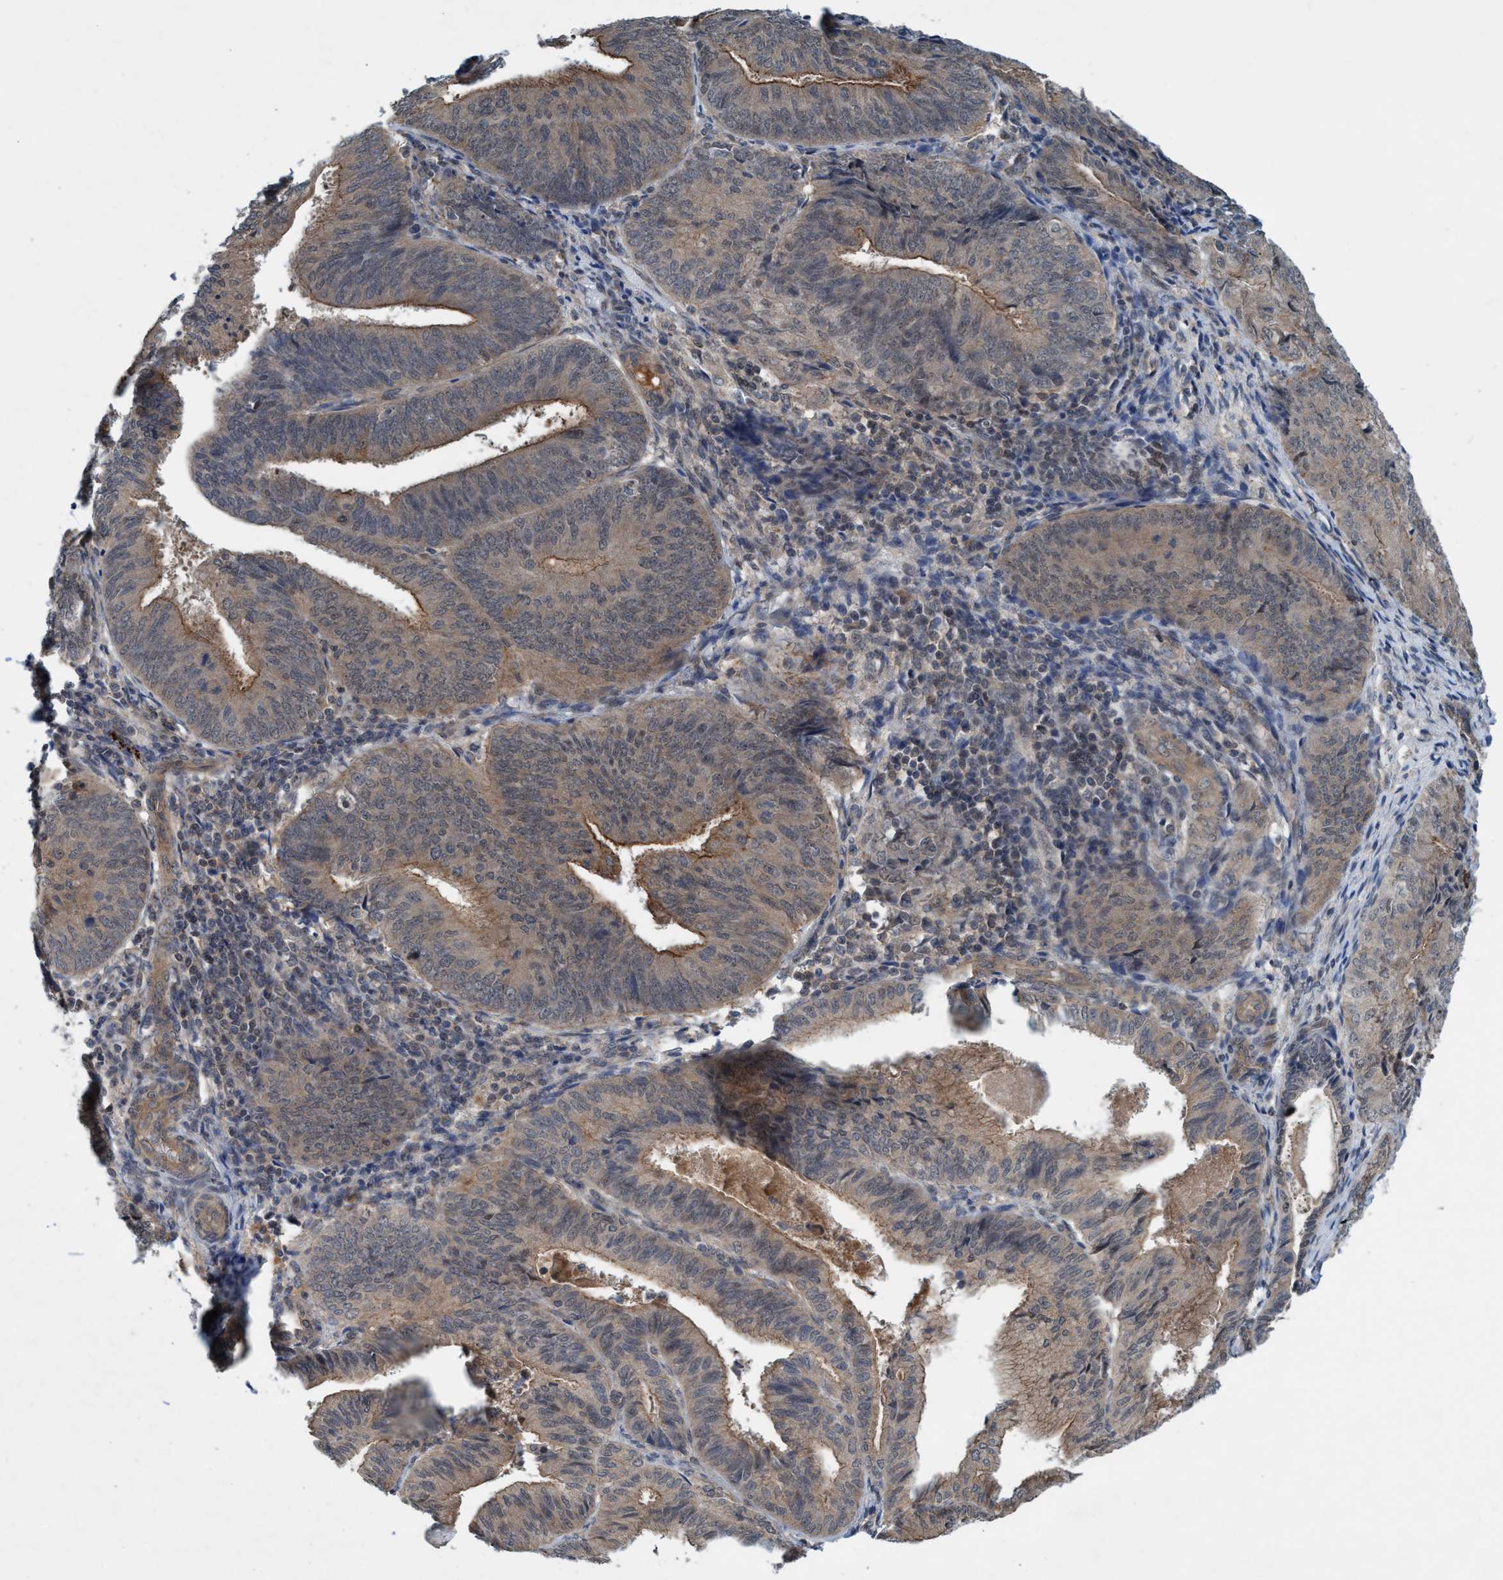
{"staining": {"intensity": "moderate", "quantity": "25%-75%", "location": "cytoplasmic/membranous"}, "tissue": "endometrial cancer", "cell_type": "Tumor cells", "image_type": "cancer", "snomed": [{"axis": "morphology", "description": "Adenocarcinoma, NOS"}, {"axis": "topography", "description": "Endometrium"}], "caption": "Immunohistochemical staining of adenocarcinoma (endometrial) exhibits medium levels of moderate cytoplasmic/membranous protein staining in about 25%-75% of tumor cells. (Brightfield microscopy of DAB IHC at high magnification).", "gene": "TRIM65", "patient": {"sex": "female", "age": 81}}